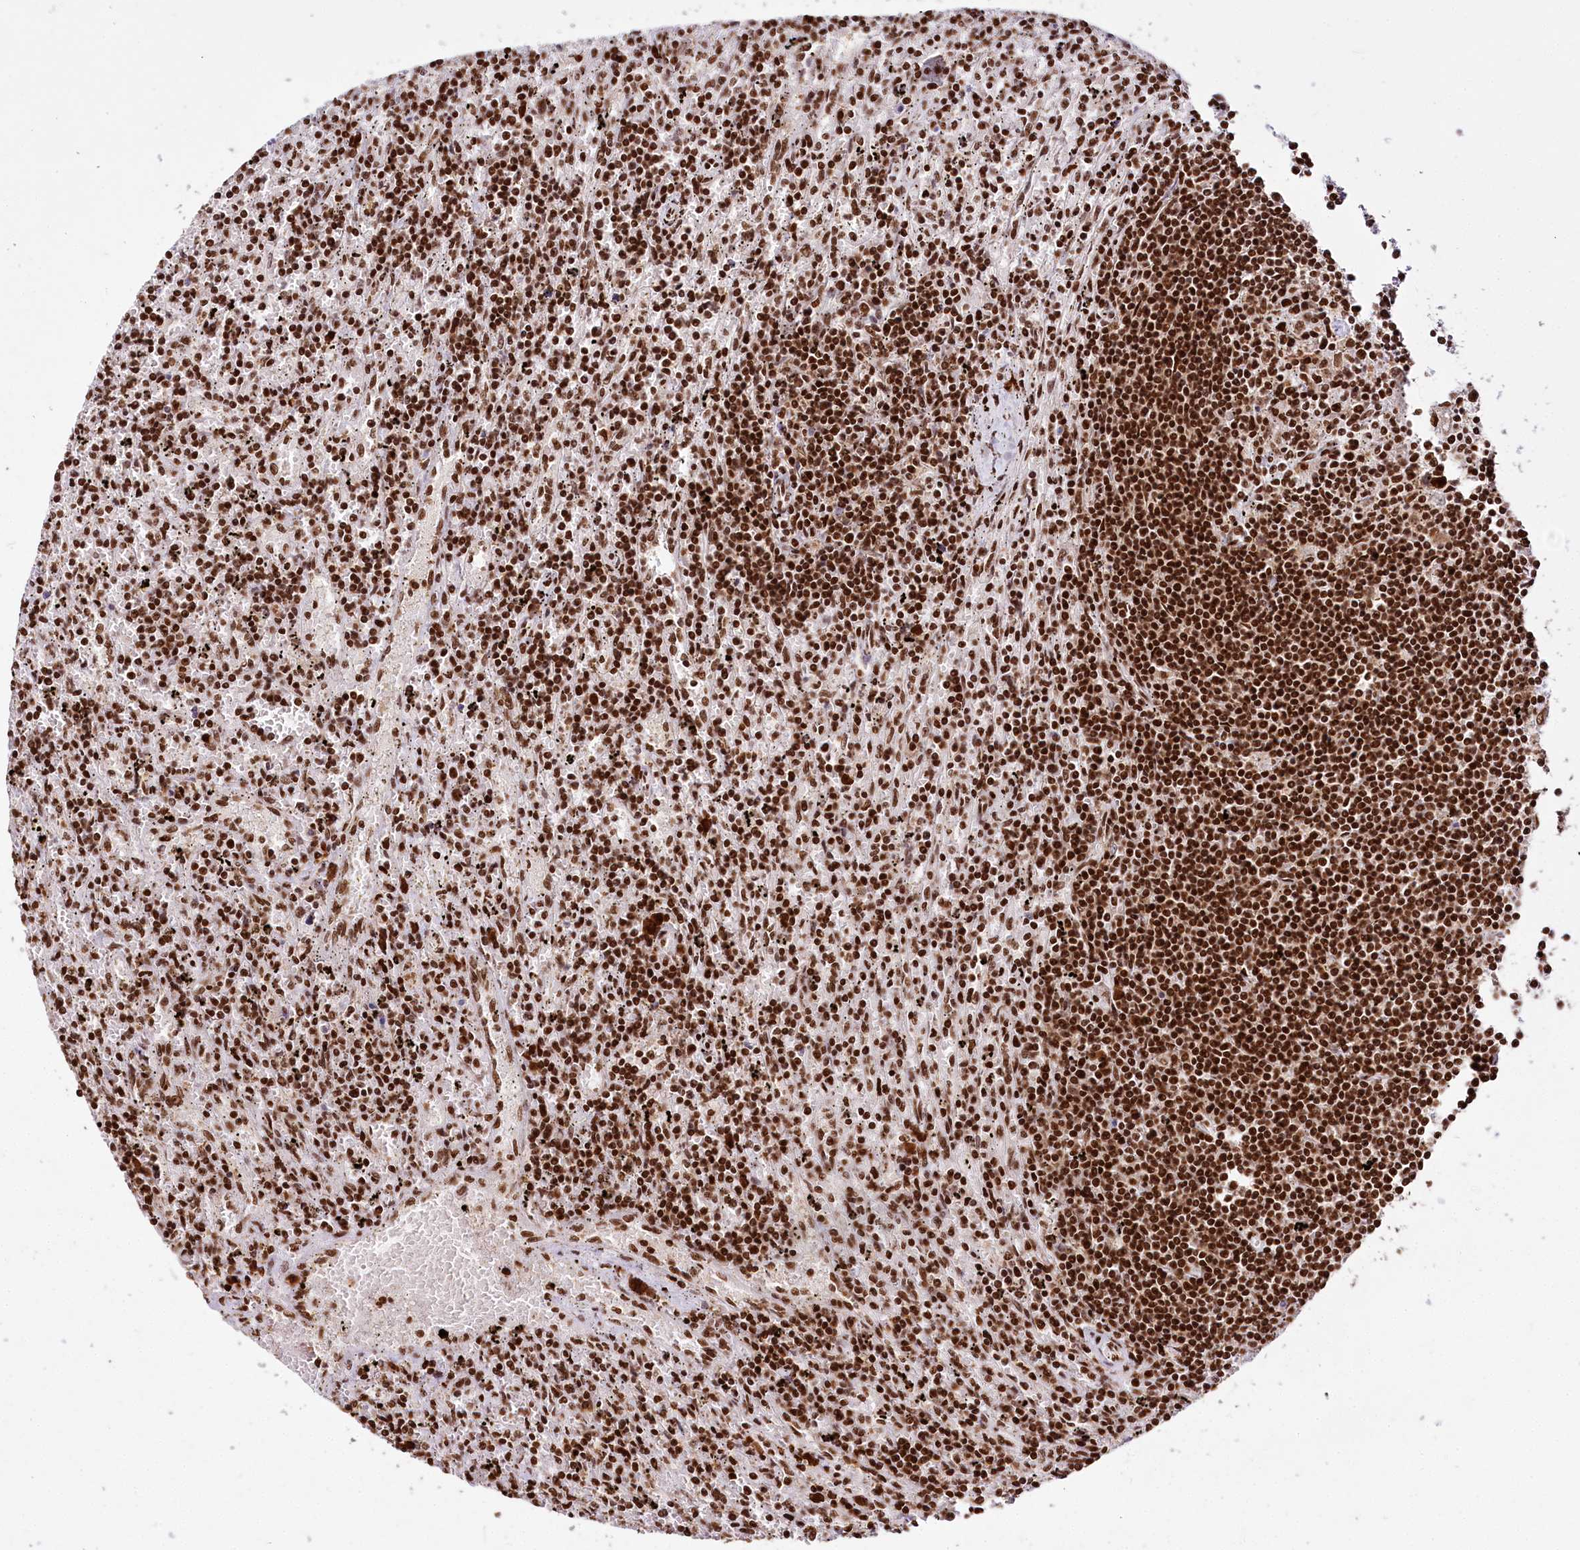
{"staining": {"intensity": "strong", "quantity": ">75%", "location": "nuclear"}, "tissue": "lymphoma", "cell_type": "Tumor cells", "image_type": "cancer", "snomed": [{"axis": "morphology", "description": "Malignant lymphoma, non-Hodgkin's type, Low grade"}, {"axis": "topography", "description": "Spleen"}], "caption": "DAB (3,3'-diaminobenzidine) immunohistochemical staining of human lymphoma shows strong nuclear protein expression in about >75% of tumor cells.", "gene": "SMARCE1", "patient": {"sex": "male", "age": 76}}